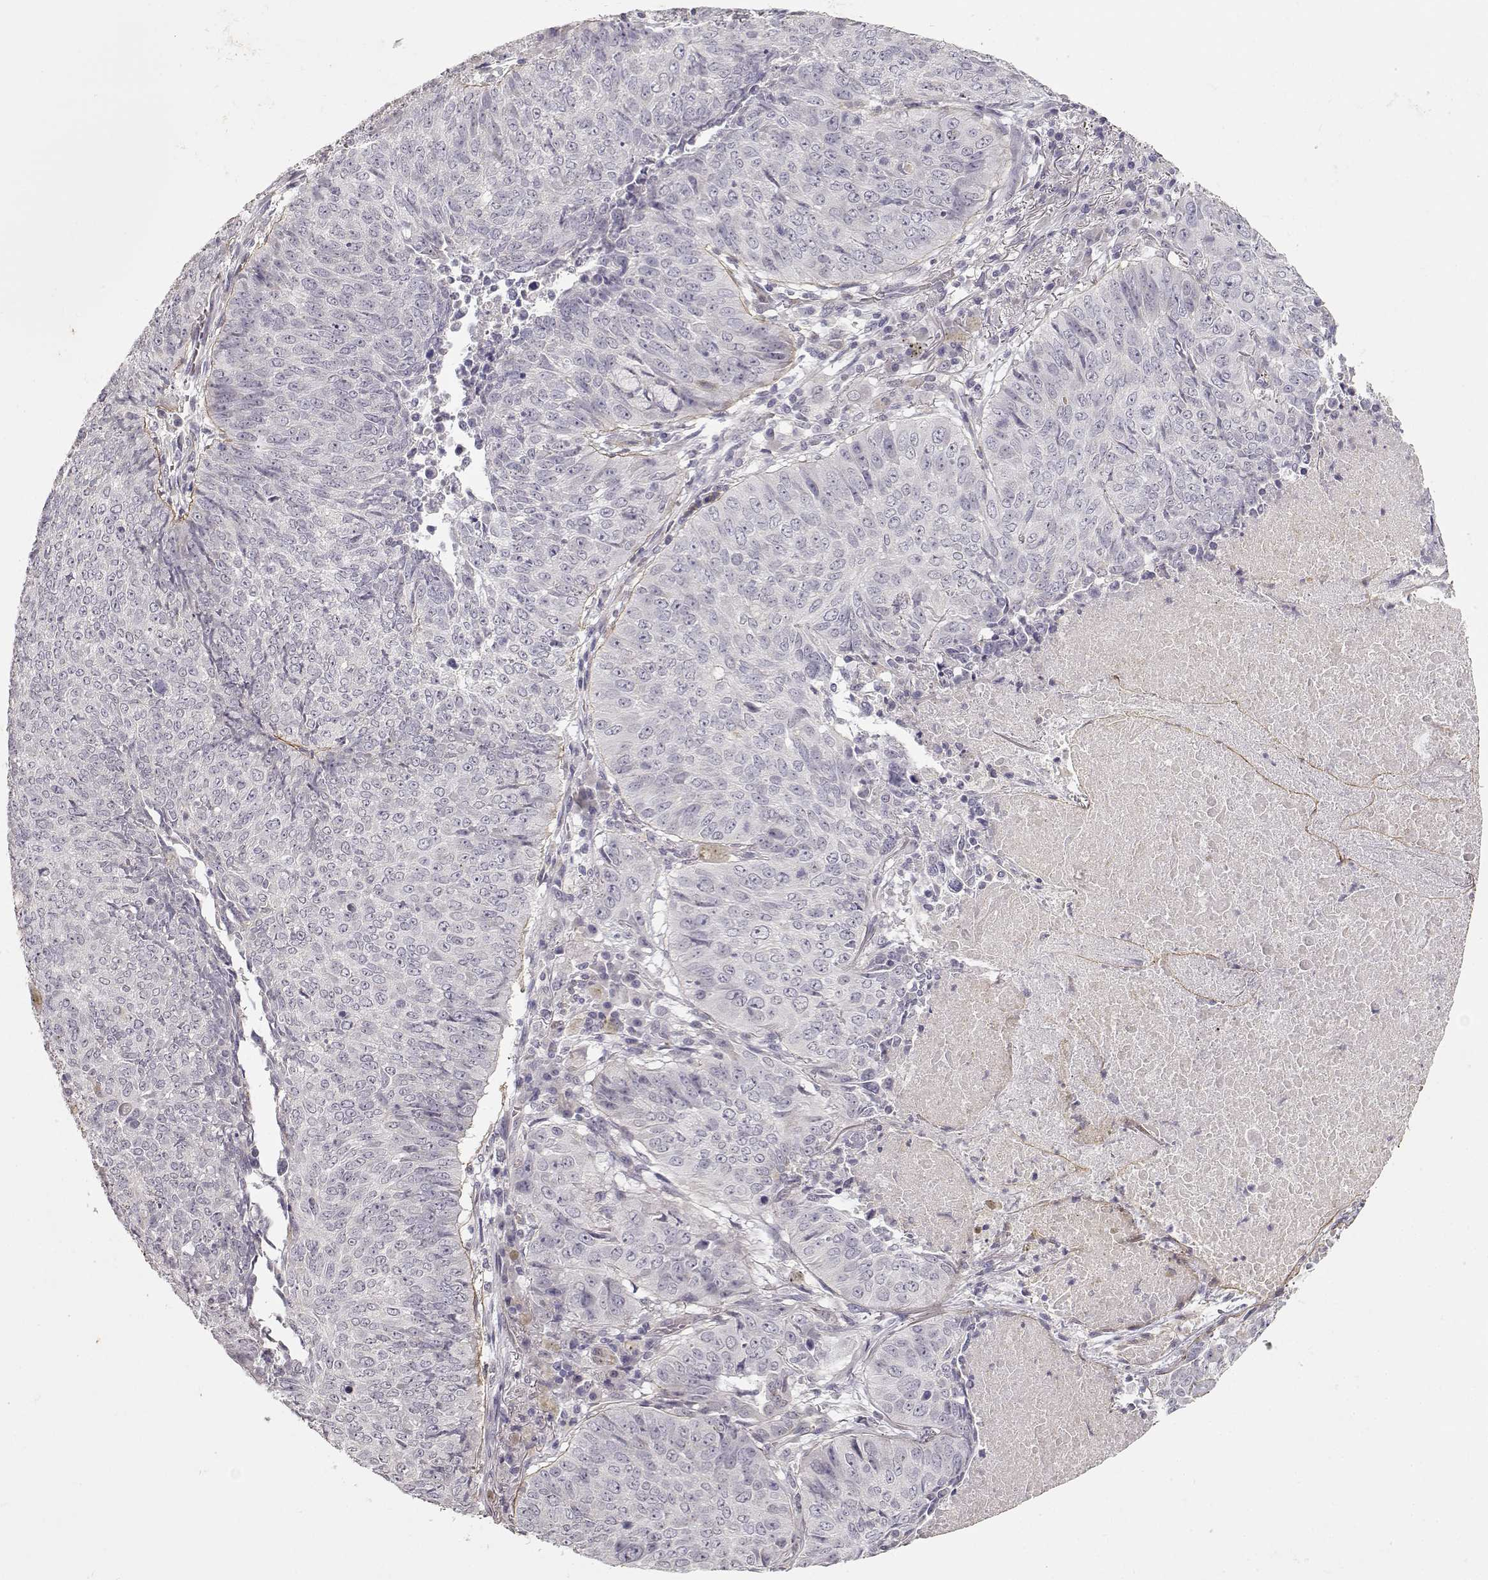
{"staining": {"intensity": "negative", "quantity": "none", "location": "none"}, "tissue": "lung cancer", "cell_type": "Tumor cells", "image_type": "cancer", "snomed": [{"axis": "morphology", "description": "Normal tissue, NOS"}, {"axis": "morphology", "description": "Squamous cell carcinoma, NOS"}, {"axis": "topography", "description": "Bronchus"}, {"axis": "topography", "description": "Lung"}], "caption": "High power microscopy image of an IHC image of lung cancer, revealing no significant positivity in tumor cells.", "gene": "LAMA5", "patient": {"sex": "male", "age": 64}}